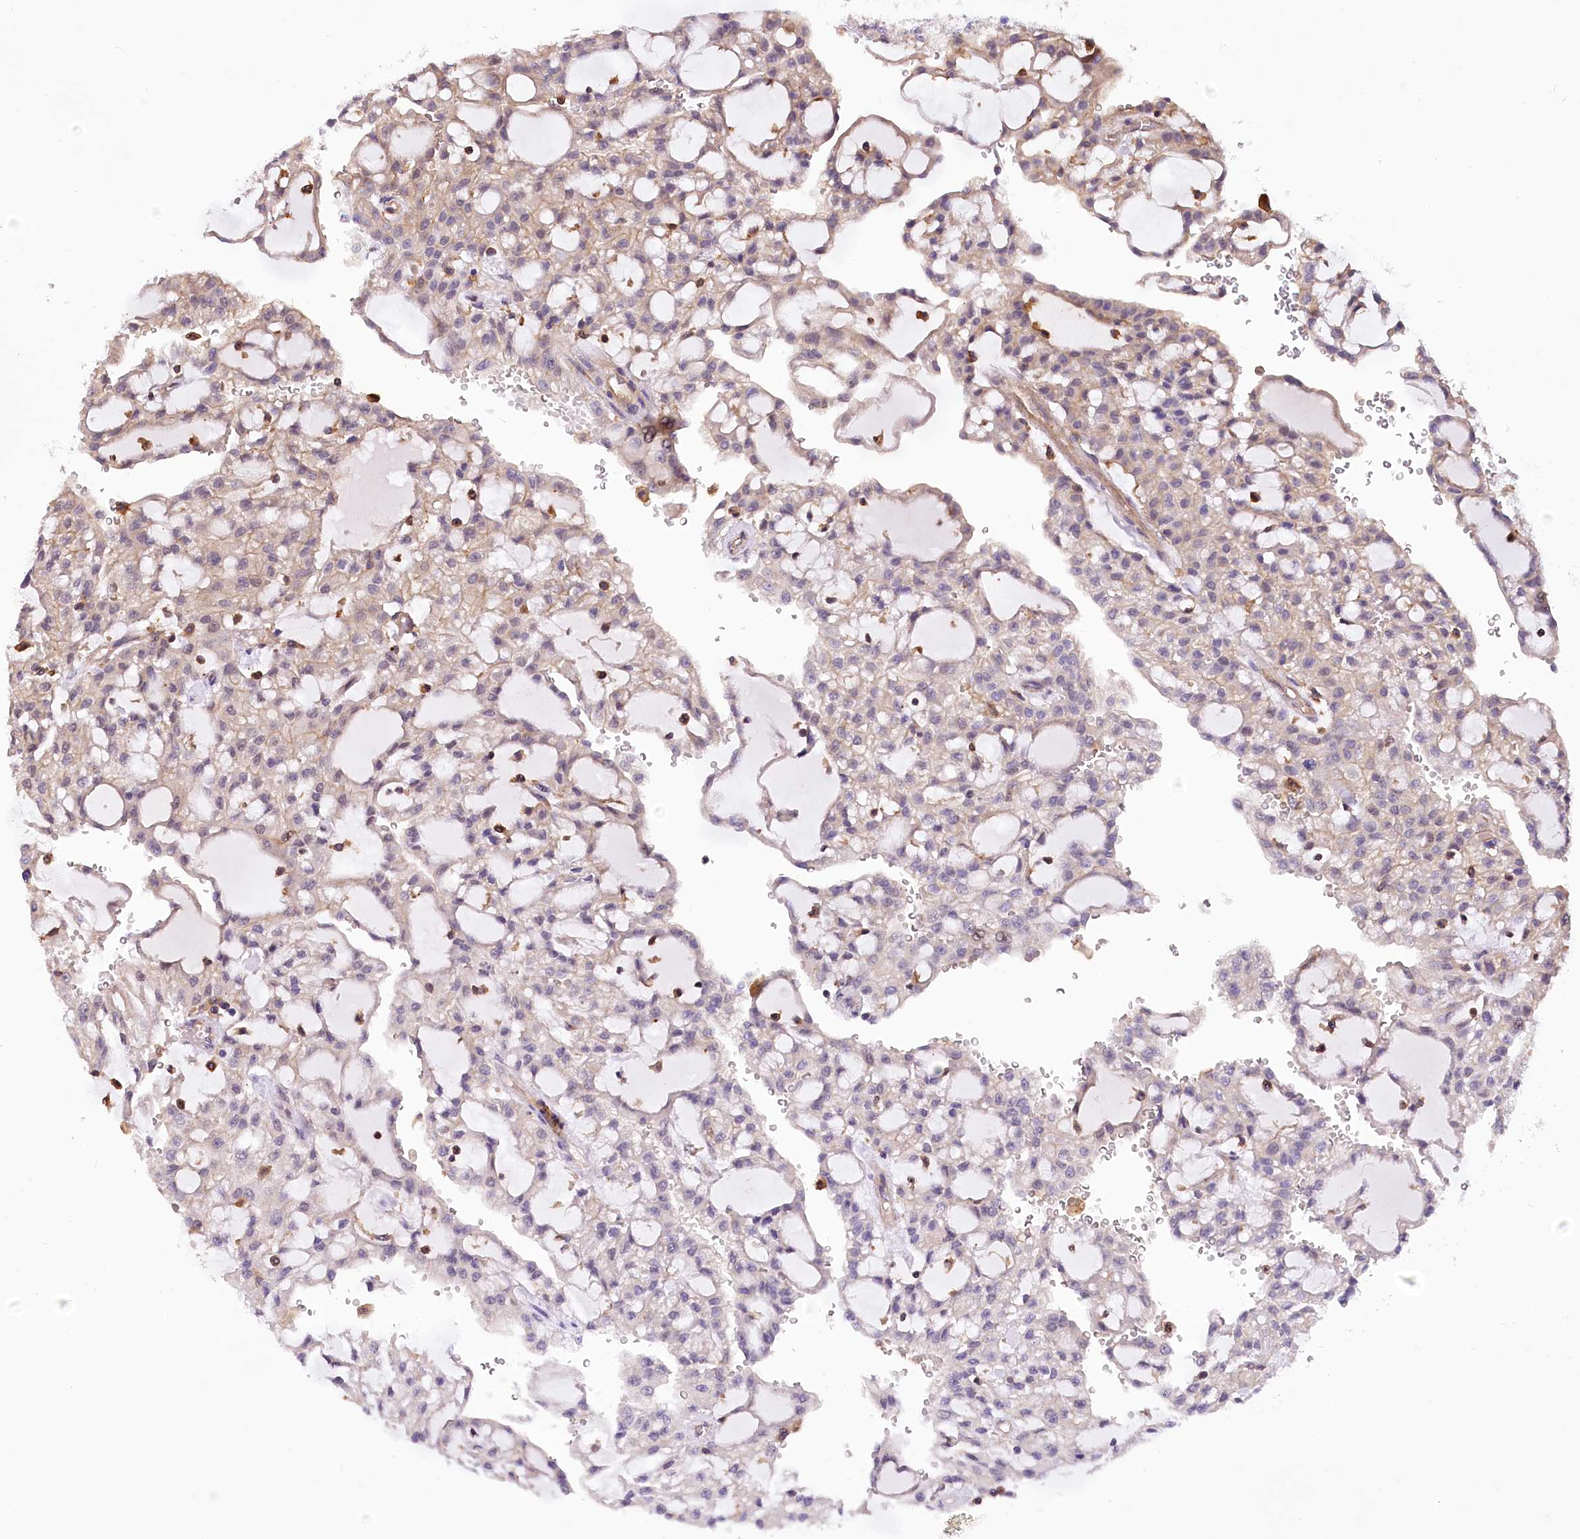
{"staining": {"intensity": "weak", "quantity": "<25%", "location": "cytoplasmic/membranous"}, "tissue": "renal cancer", "cell_type": "Tumor cells", "image_type": "cancer", "snomed": [{"axis": "morphology", "description": "Adenocarcinoma, NOS"}, {"axis": "topography", "description": "Kidney"}], "caption": "The IHC histopathology image has no significant staining in tumor cells of adenocarcinoma (renal) tissue.", "gene": "DPP3", "patient": {"sex": "male", "age": 63}}